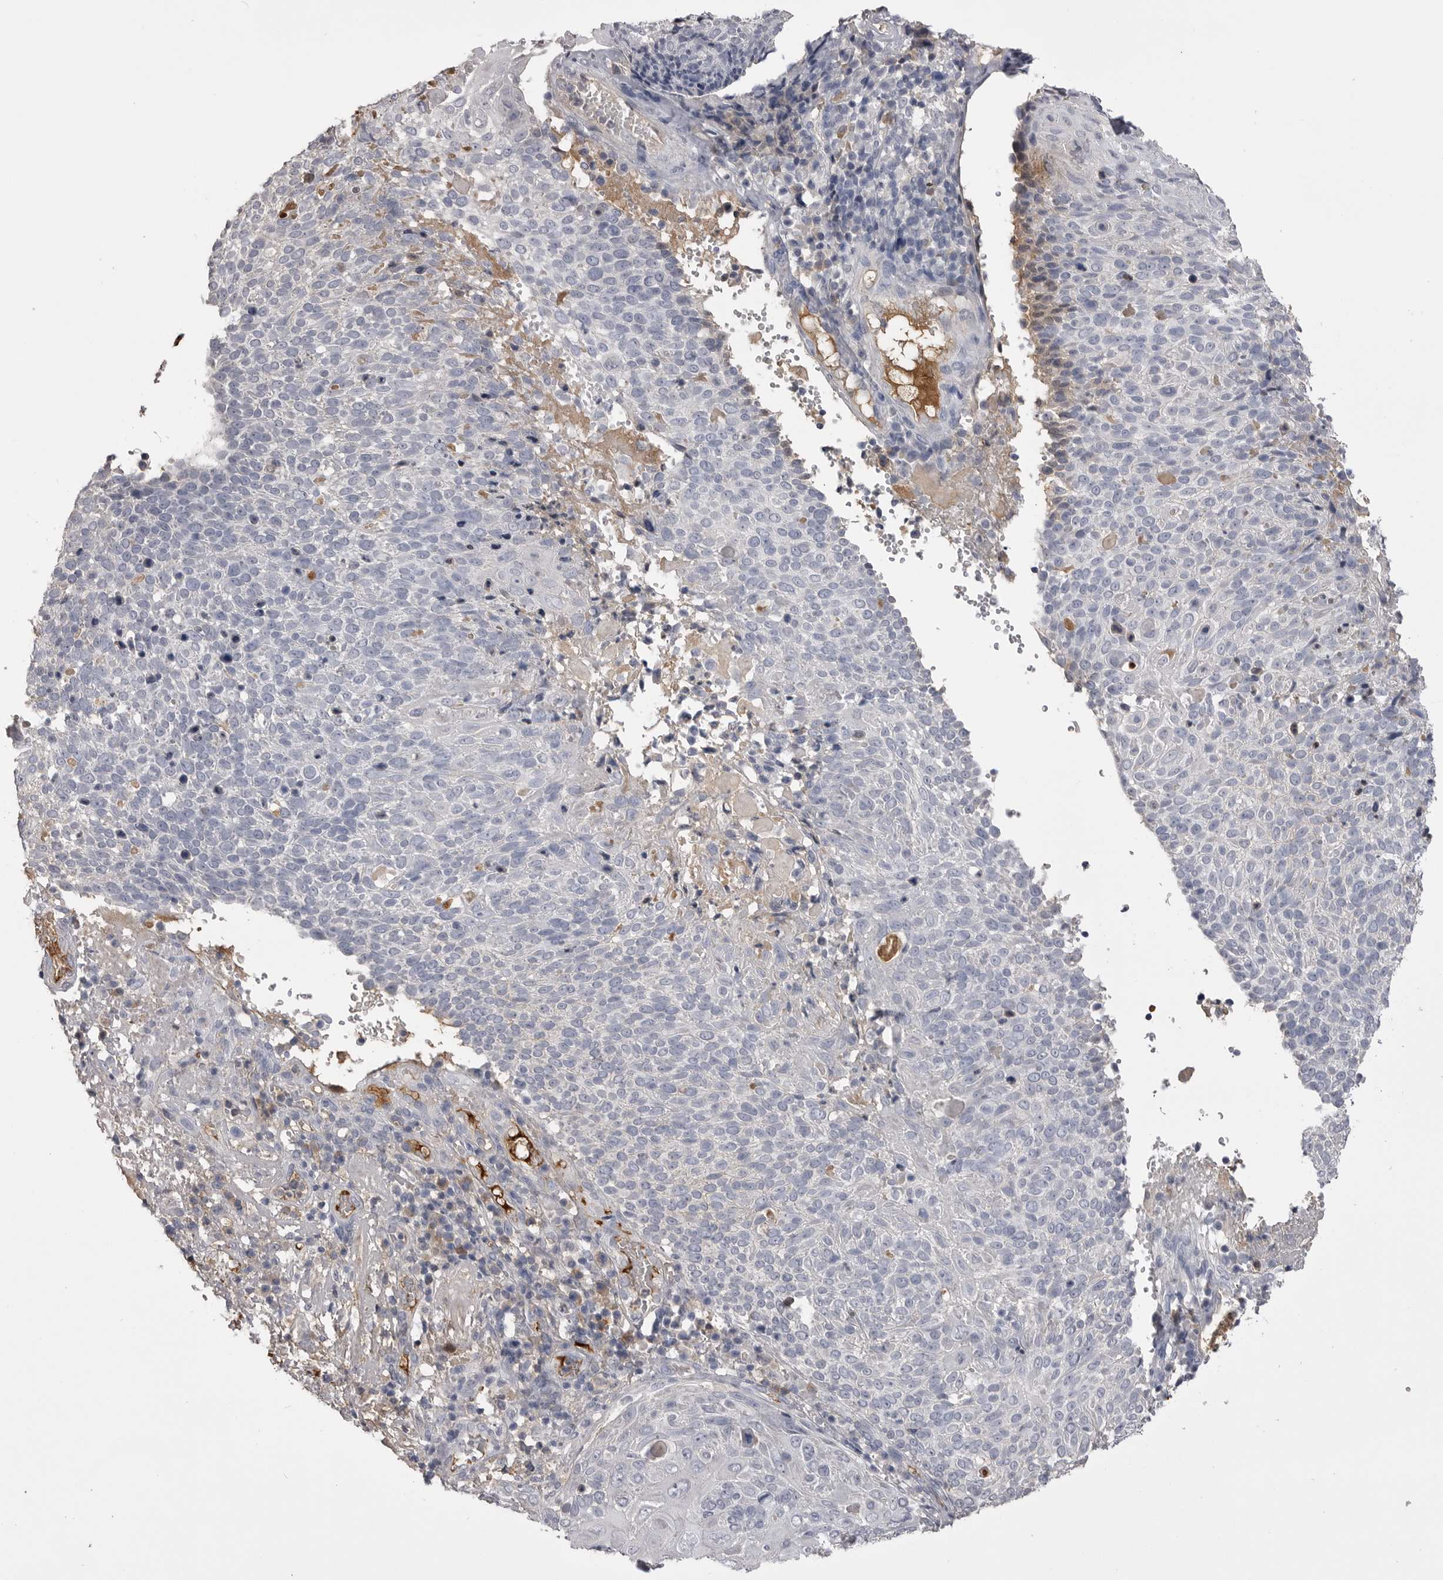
{"staining": {"intensity": "negative", "quantity": "none", "location": "none"}, "tissue": "cervical cancer", "cell_type": "Tumor cells", "image_type": "cancer", "snomed": [{"axis": "morphology", "description": "Squamous cell carcinoma, NOS"}, {"axis": "topography", "description": "Cervix"}], "caption": "DAB (3,3'-diaminobenzidine) immunohistochemical staining of human cervical cancer demonstrates no significant expression in tumor cells.", "gene": "AHSG", "patient": {"sex": "female", "age": 74}}